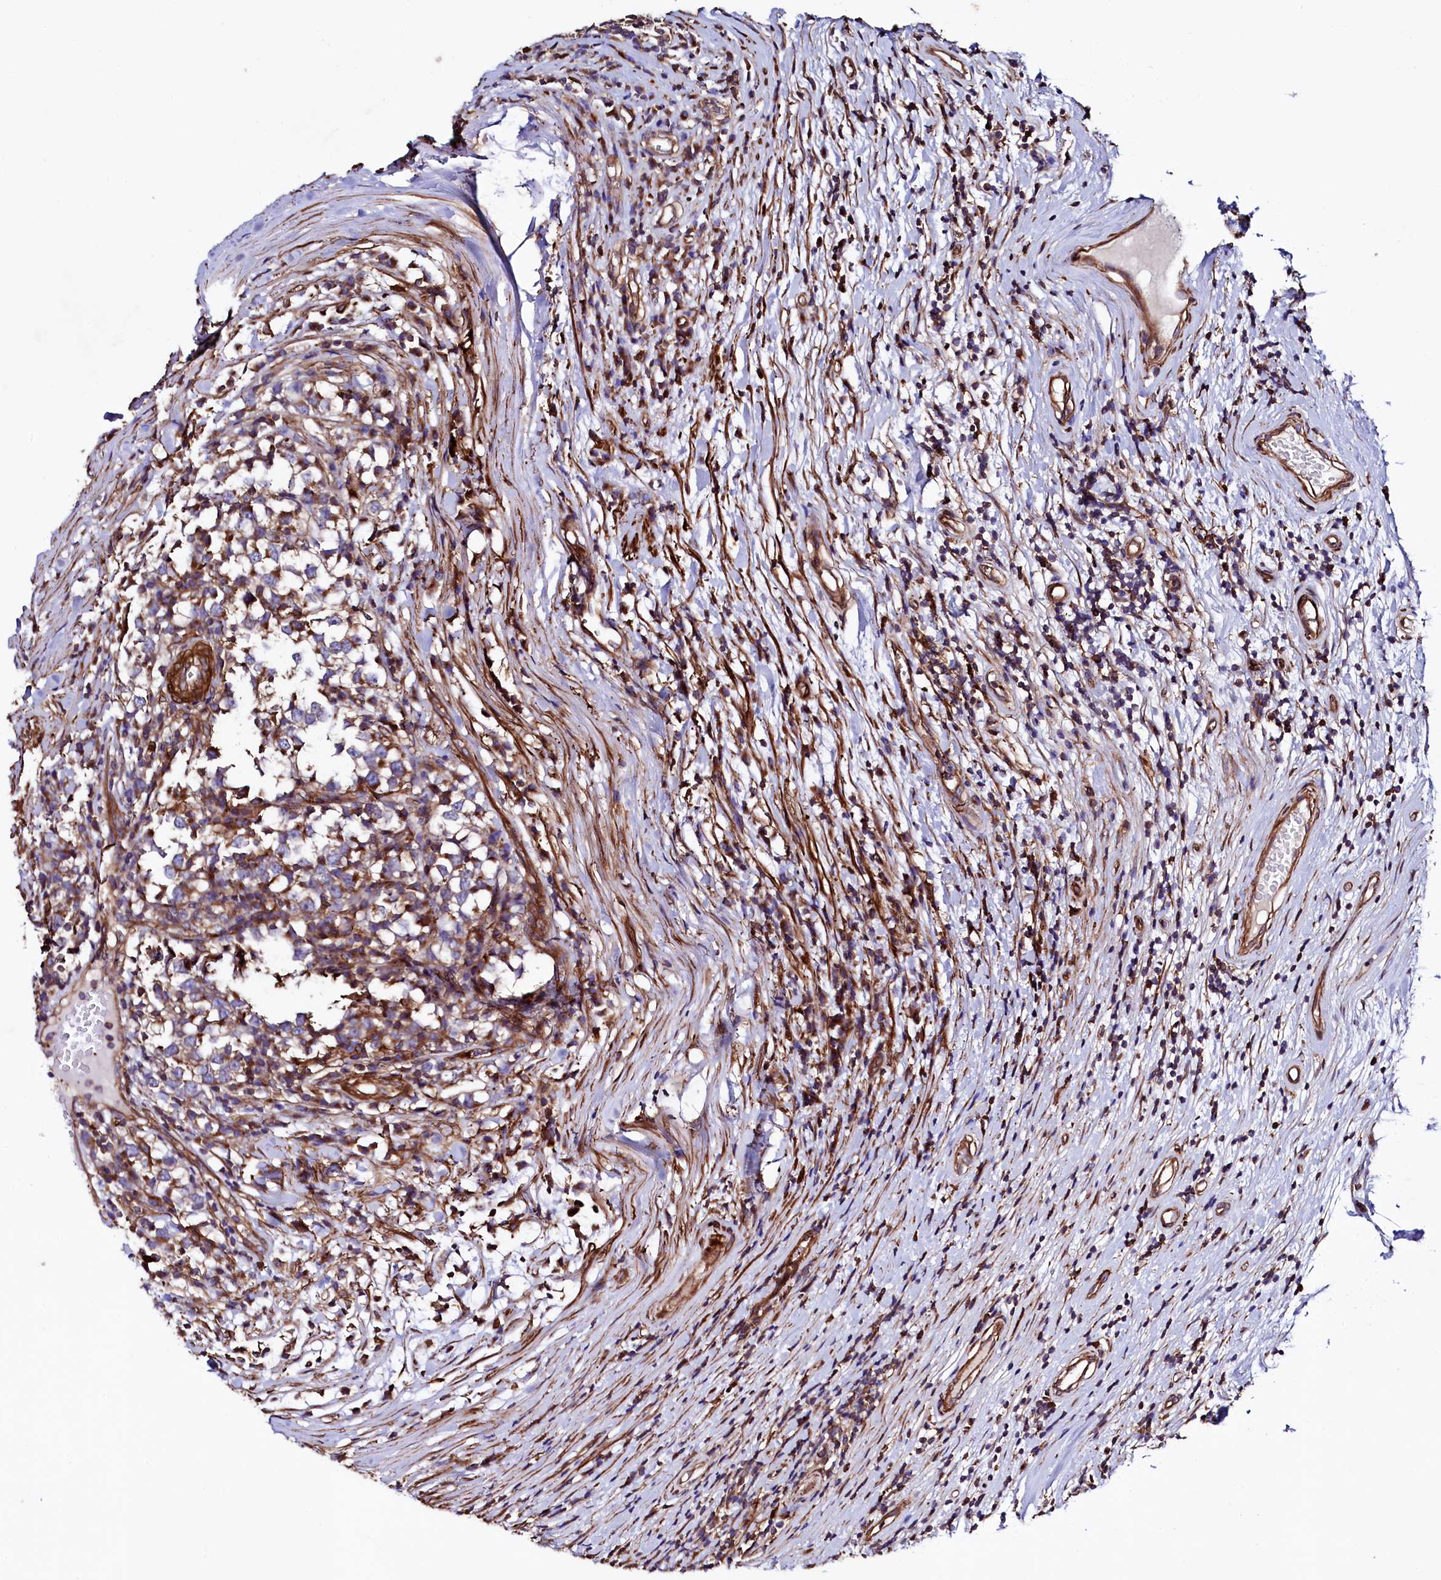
{"staining": {"intensity": "moderate", "quantity": "<25%", "location": "cytoplasmic/membranous"}, "tissue": "testis cancer", "cell_type": "Tumor cells", "image_type": "cancer", "snomed": [{"axis": "morphology", "description": "Seminoma, NOS"}, {"axis": "topography", "description": "Testis"}], "caption": "There is low levels of moderate cytoplasmic/membranous positivity in tumor cells of testis cancer (seminoma), as demonstrated by immunohistochemical staining (brown color).", "gene": "STAMBPL1", "patient": {"sex": "male", "age": 65}}